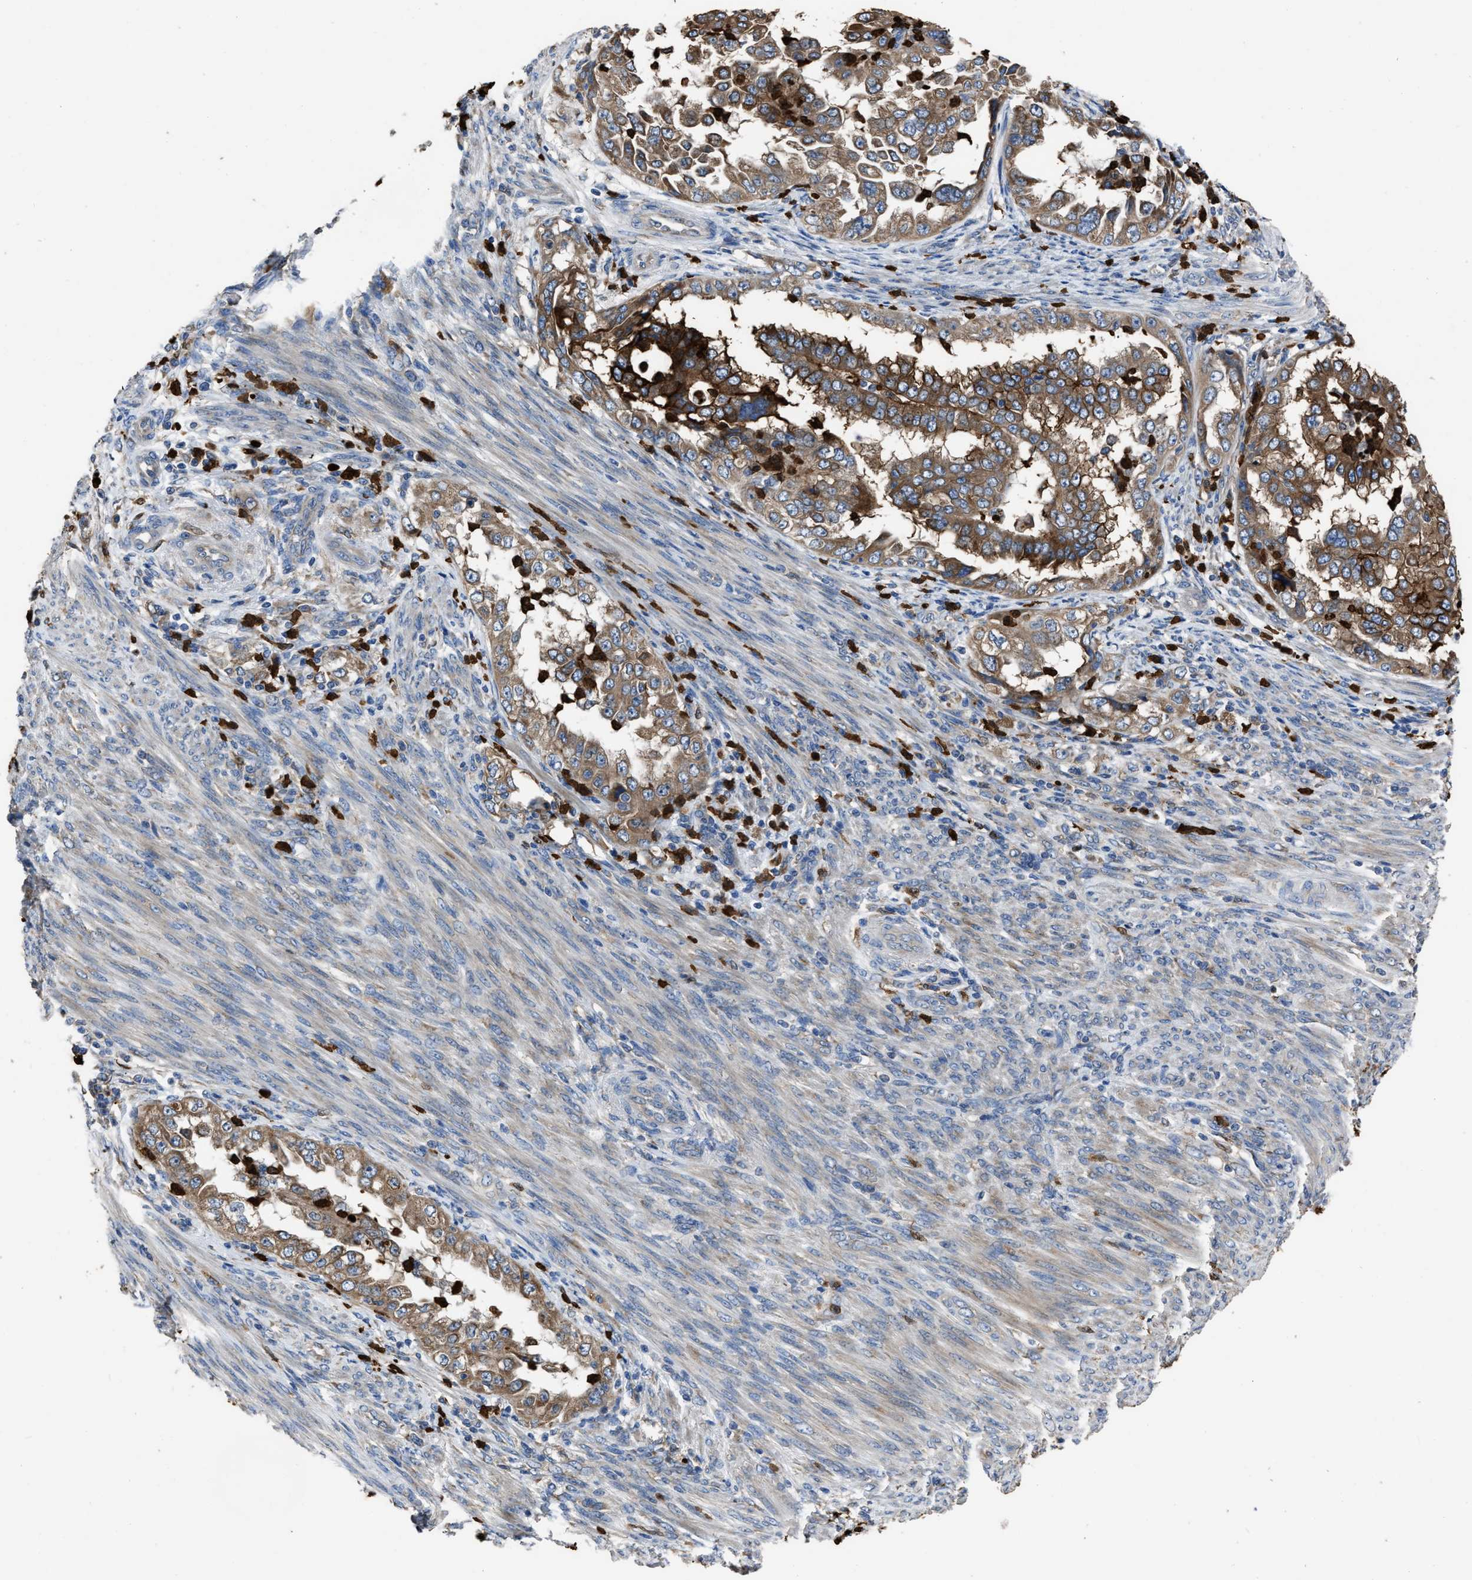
{"staining": {"intensity": "moderate", "quantity": ">75%", "location": "cytoplasmic/membranous"}, "tissue": "endometrial cancer", "cell_type": "Tumor cells", "image_type": "cancer", "snomed": [{"axis": "morphology", "description": "Adenocarcinoma, NOS"}, {"axis": "topography", "description": "Endometrium"}], "caption": "Immunohistochemistry (IHC) photomicrograph of neoplastic tissue: human endometrial cancer stained using IHC exhibits medium levels of moderate protein expression localized specifically in the cytoplasmic/membranous of tumor cells, appearing as a cytoplasmic/membranous brown color.", "gene": "ANGPT1", "patient": {"sex": "female", "age": 85}}